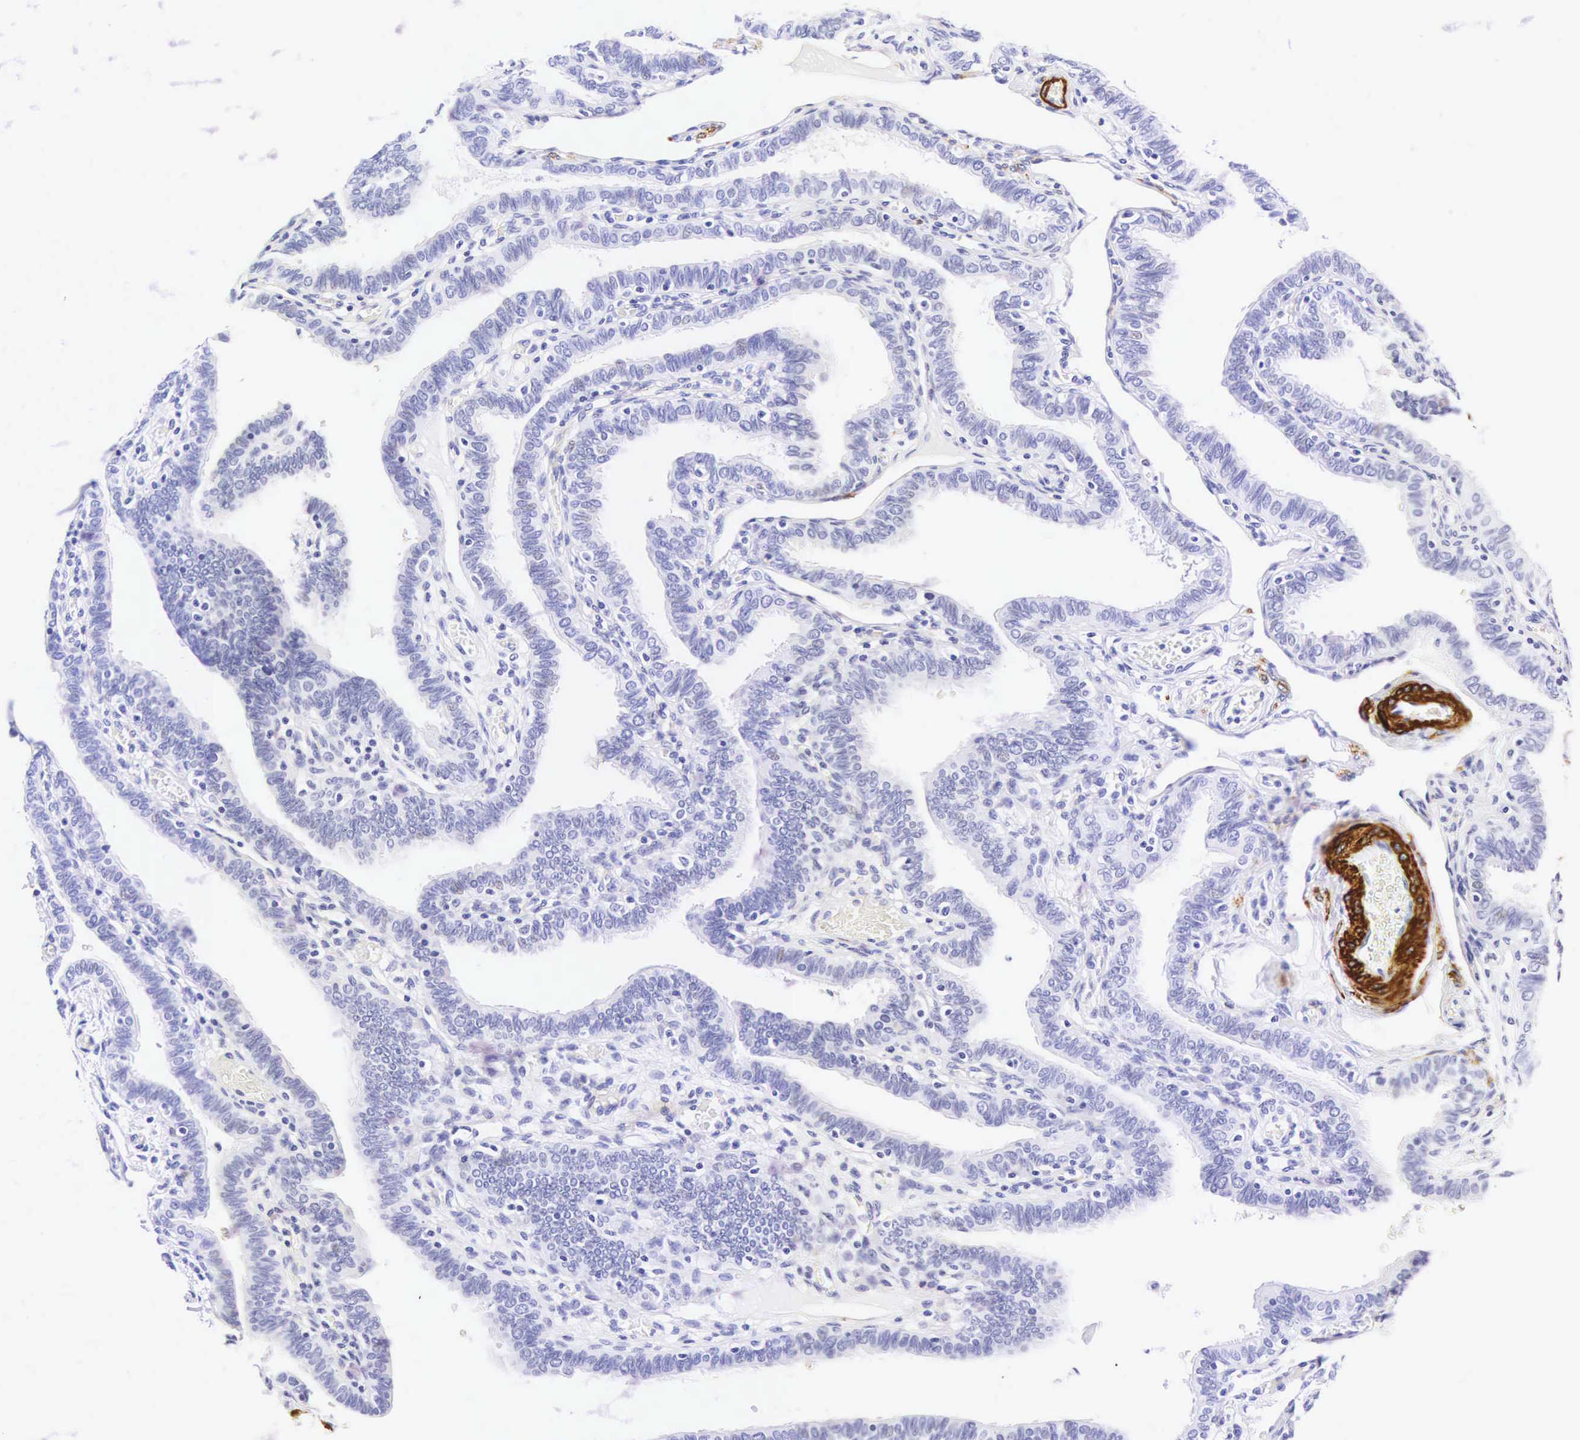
{"staining": {"intensity": "negative", "quantity": "none", "location": "none"}, "tissue": "fallopian tube", "cell_type": "Glandular cells", "image_type": "normal", "snomed": [{"axis": "morphology", "description": "Normal tissue, NOS"}, {"axis": "topography", "description": "Fallopian tube"}], "caption": "Immunohistochemistry (IHC) micrograph of benign fallopian tube stained for a protein (brown), which displays no expression in glandular cells.", "gene": "CALD1", "patient": {"sex": "female", "age": 38}}